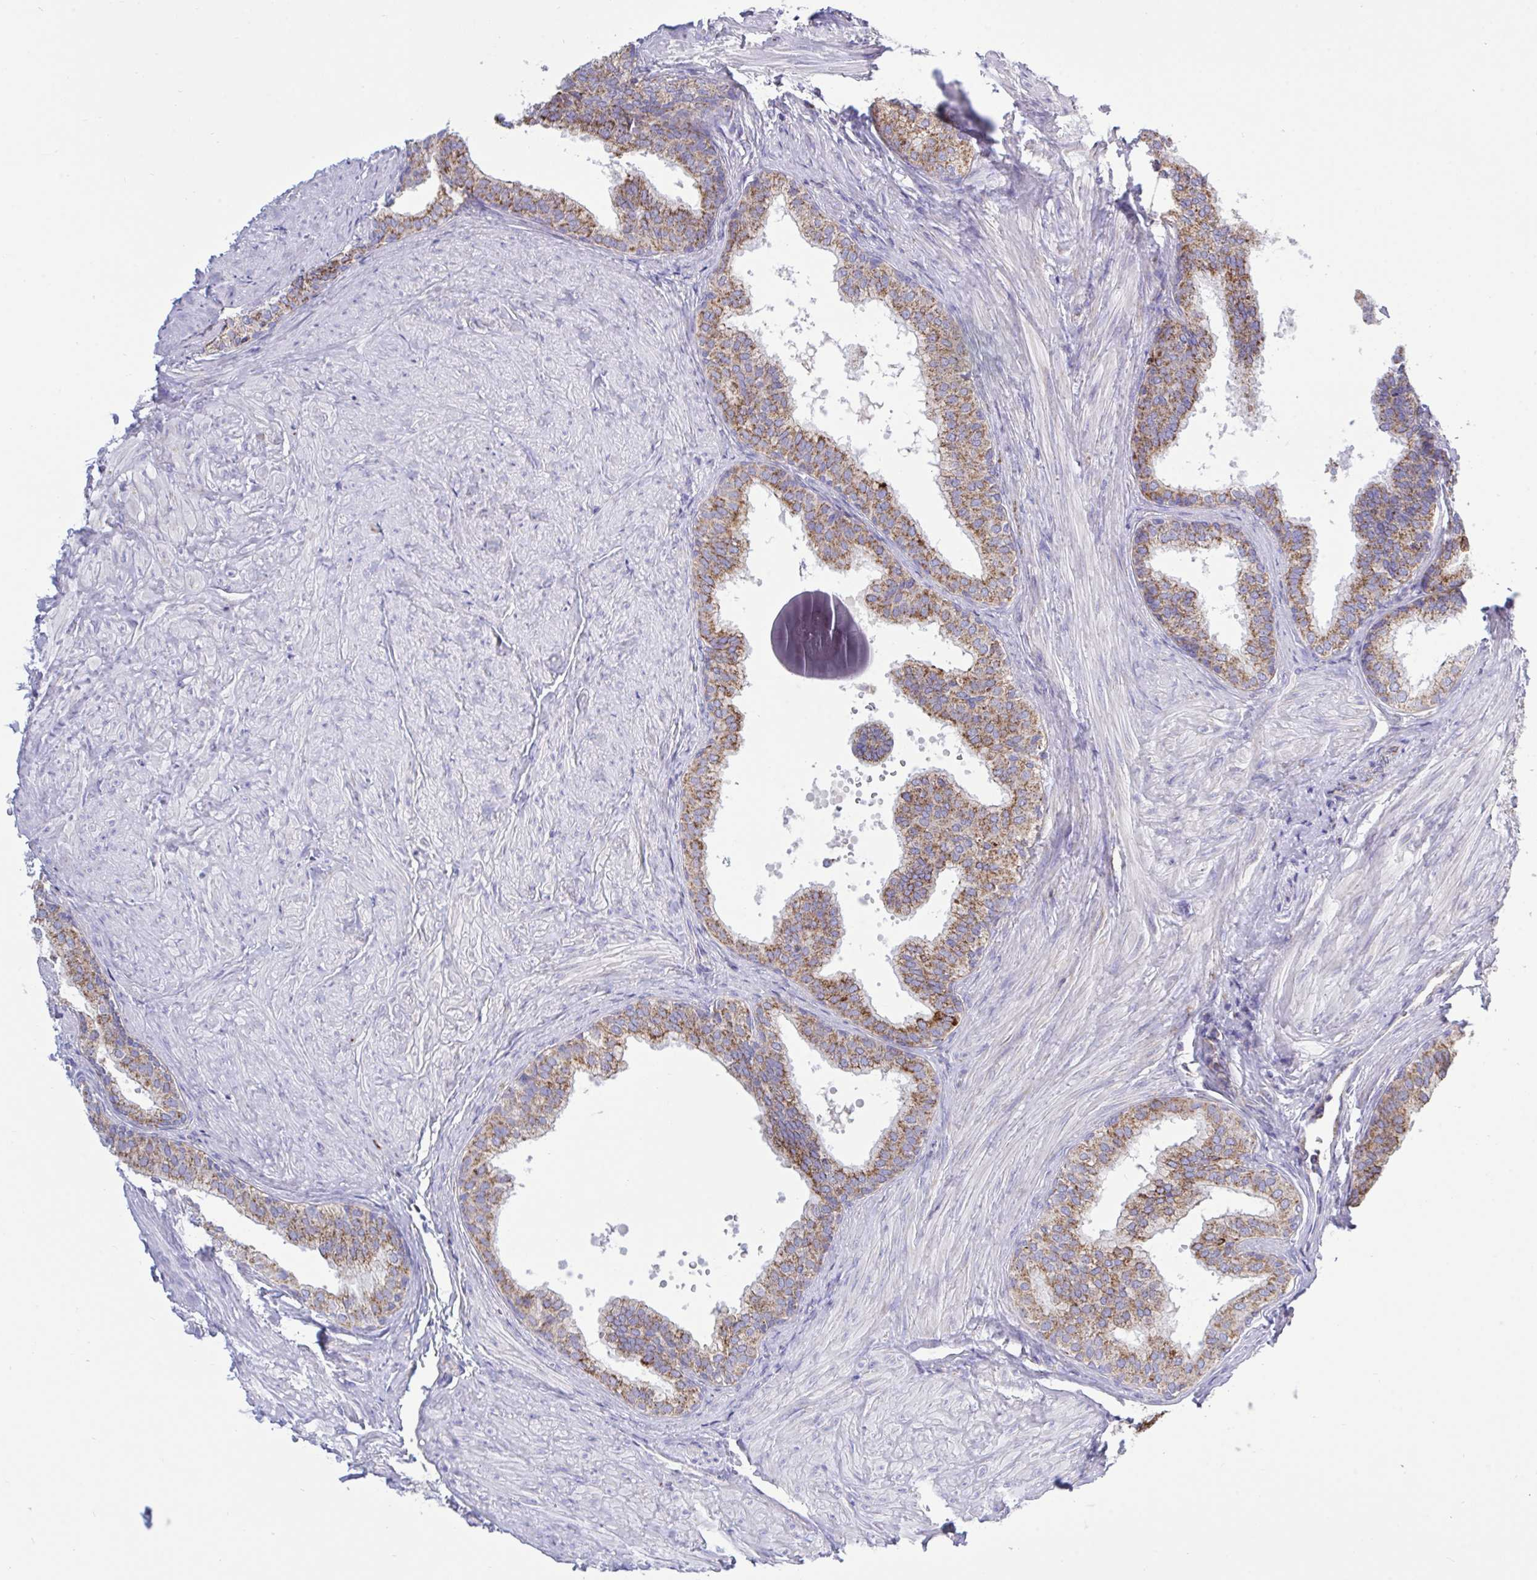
{"staining": {"intensity": "moderate", "quantity": ">75%", "location": "cytoplasmic/membranous"}, "tissue": "prostate", "cell_type": "Glandular cells", "image_type": "normal", "snomed": [{"axis": "morphology", "description": "Normal tissue, NOS"}, {"axis": "topography", "description": "Prostate"}, {"axis": "topography", "description": "Peripheral nerve tissue"}], "caption": "IHC micrograph of normal human prostate stained for a protein (brown), which reveals medium levels of moderate cytoplasmic/membranous expression in about >75% of glandular cells.", "gene": "HSPE1", "patient": {"sex": "male", "age": 55}}